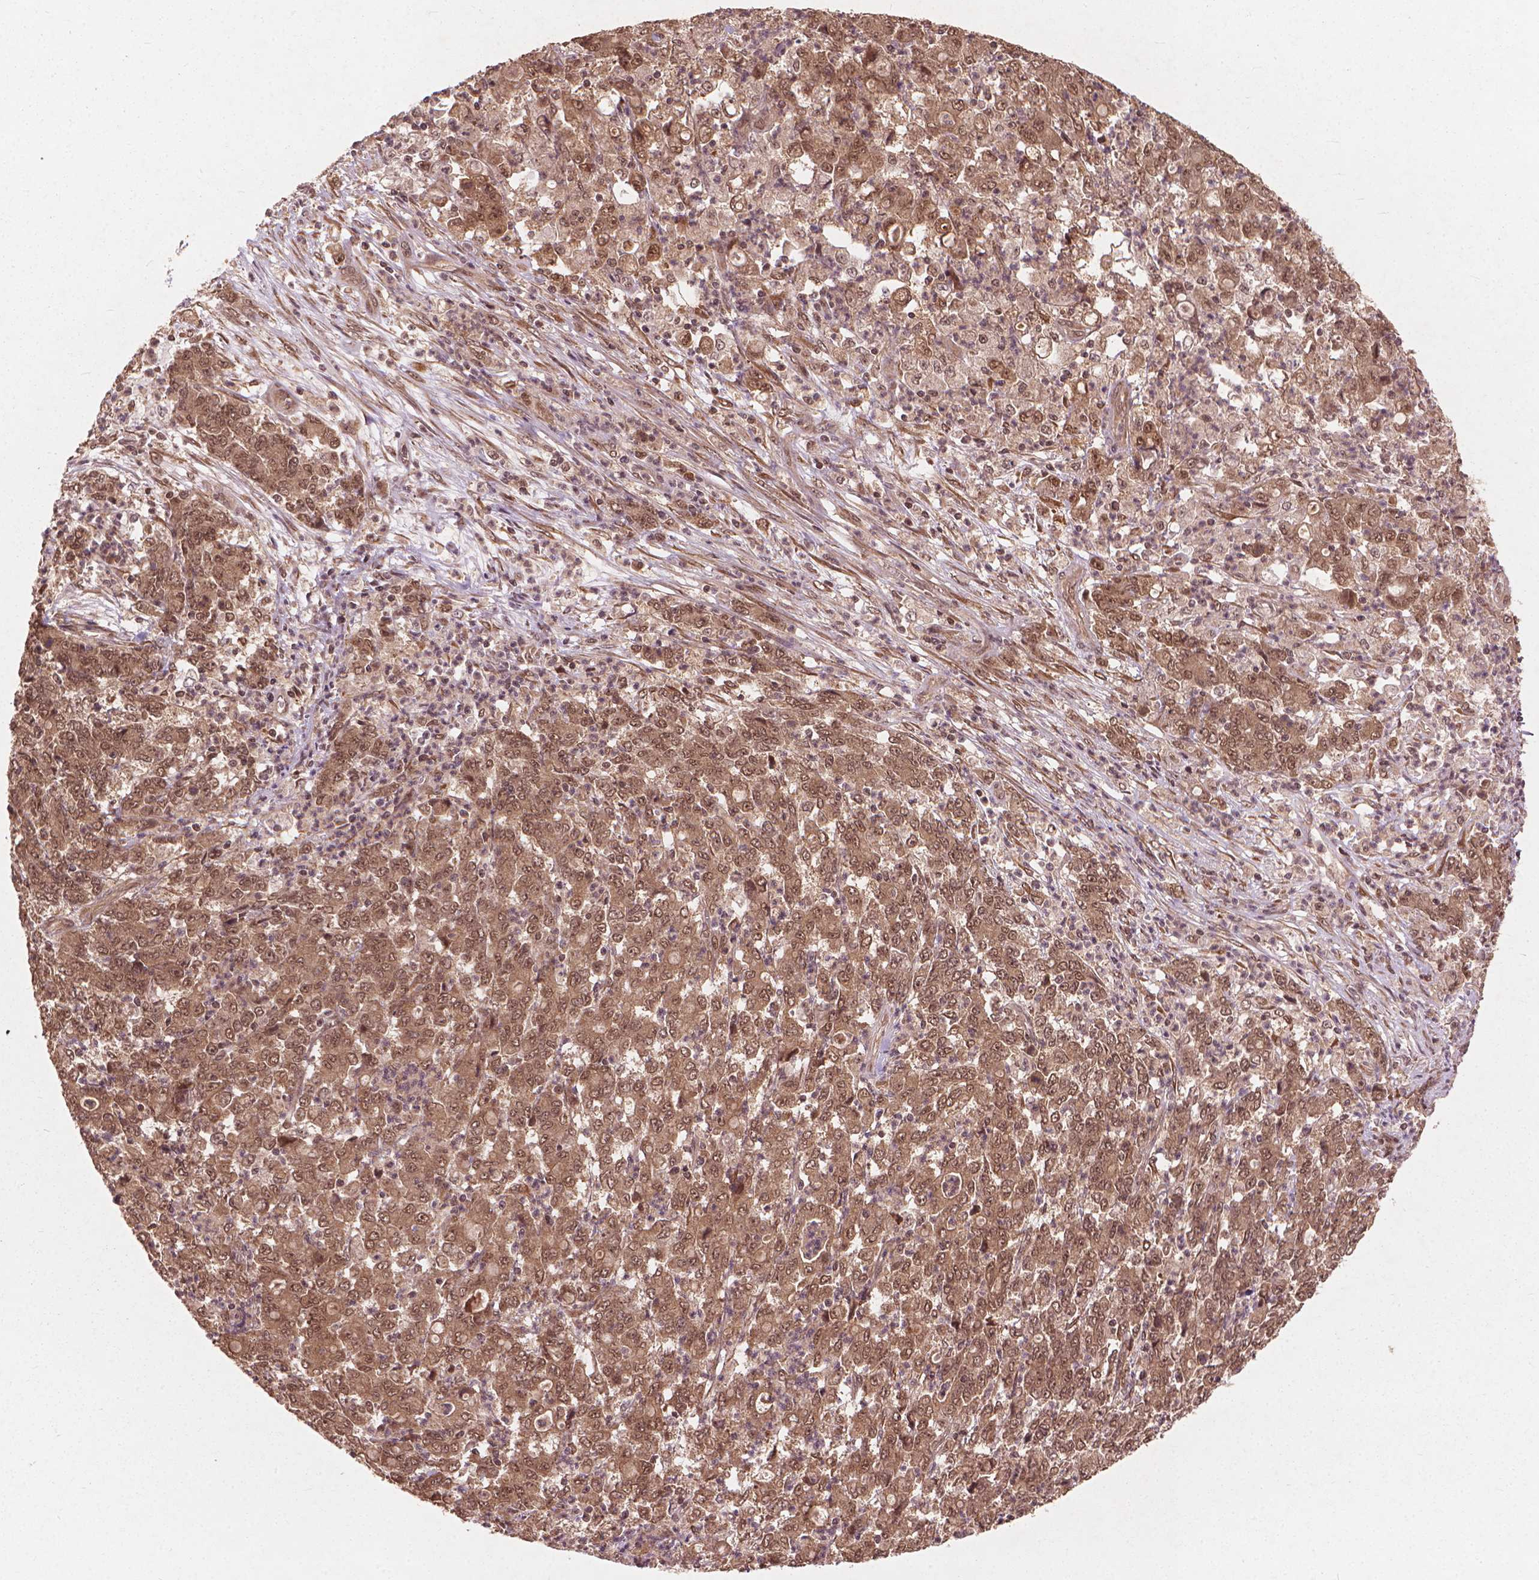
{"staining": {"intensity": "moderate", "quantity": ">75%", "location": "nuclear"}, "tissue": "stomach cancer", "cell_type": "Tumor cells", "image_type": "cancer", "snomed": [{"axis": "morphology", "description": "Adenocarcinoma, NOS"}, {"axis": "topography", "description": "Stomach, lower"}], "caption": "Moderate nuclear positivity is present in about >75% of tumor cells in adenocarcinoma (stomach).", "gene": "SSU72", "patient": {"sex": "female", "age": 71}}